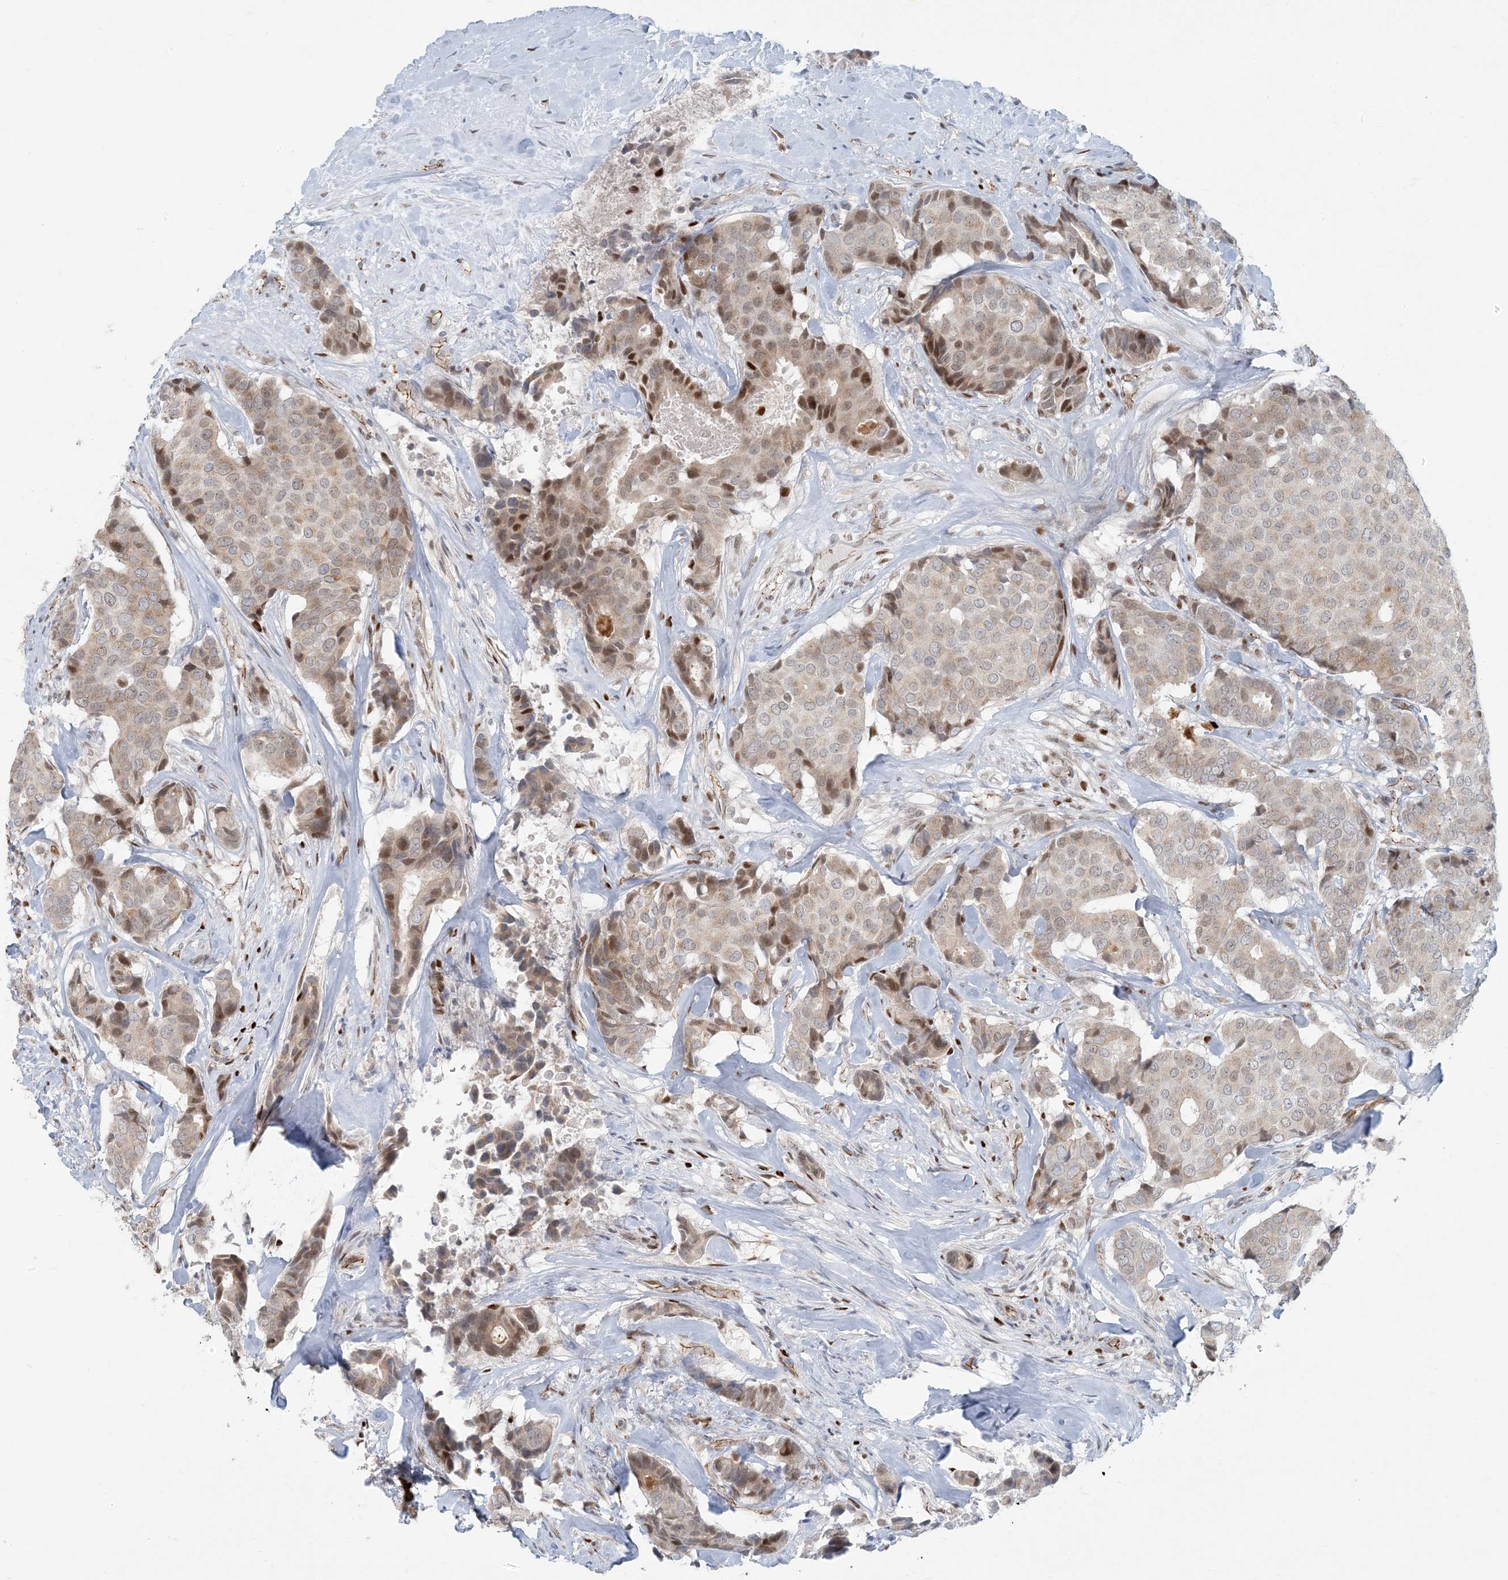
{"staining": {"intensity": "weak", "quantity": ">75%", "location": "cytoplasmic/membranous,nuclear"}, "tissue": "breast cancer", "cell_type": "Tumor cells", "image_type": "cancer", "snomed": [{"axis": "morphology", "description": "Duct carcinoma"}, {"axis": "topography", "description": "Breast"}], "caption": "Protein expression analysis of human breast intraductal carcinoma reveals weak cytoplasmic/membranous and nuclear staining in approximately >75% of tumor cells.", "gene": "AK9", "patient": {"sex": "female", "age": 75}}